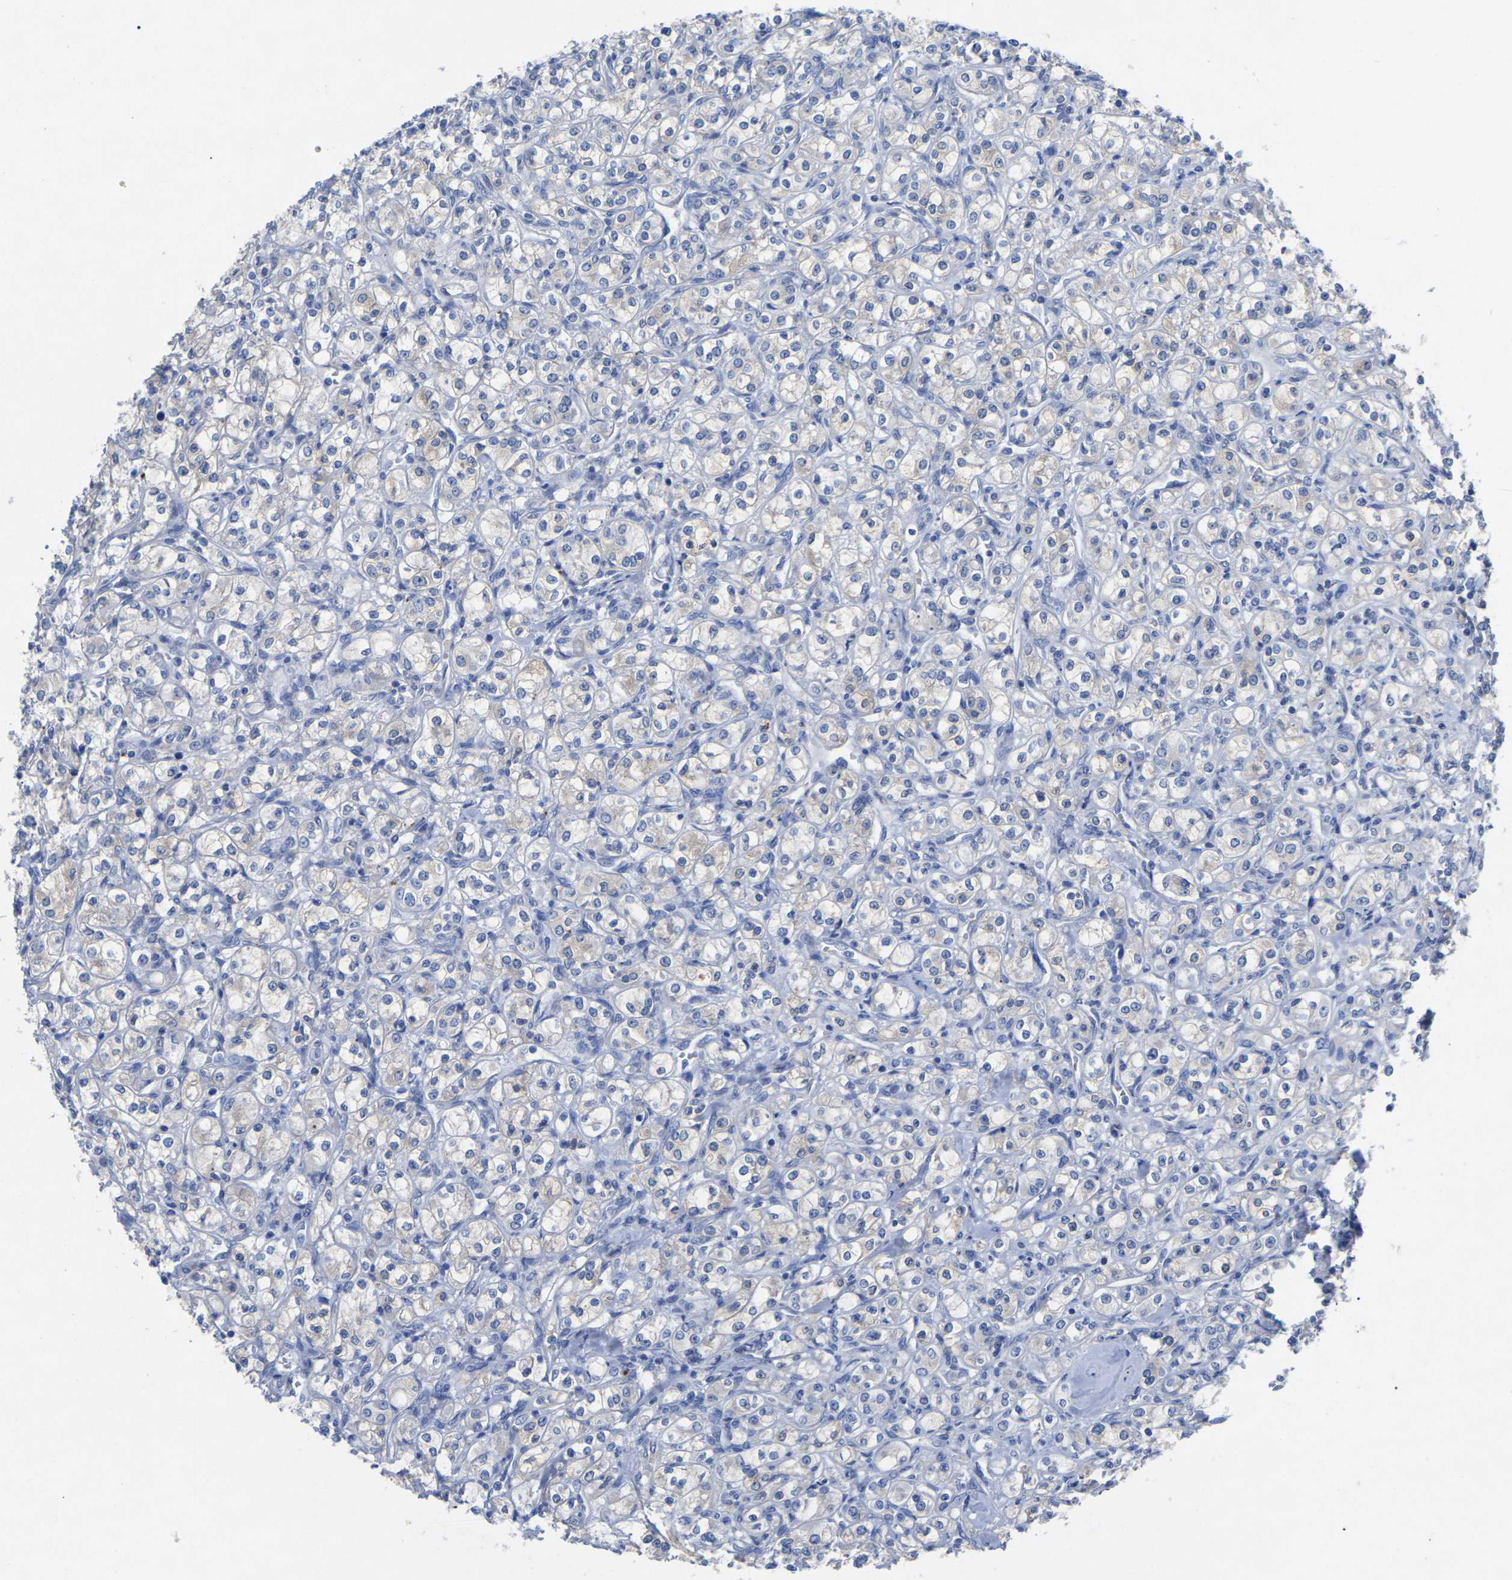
{"staining": {"intensity": "negative", "quantity": "none", "location": "none"}, "tissue": "renal cancer", "cell_type": "Tumor cells", "image_type": "cancer", "snomed": [{"axis": "morphology", "description": "Adenocarcinoma, NOS"}, {"axis": "topography", "description": "Kidney"}], "caption": "This is a image of immunohistochemistry staining of adenocarcinoma (renal), which shows no expression in tumor cells.", "gene": "SMPD2", "patient": {"sex": "male", "age": 77}}